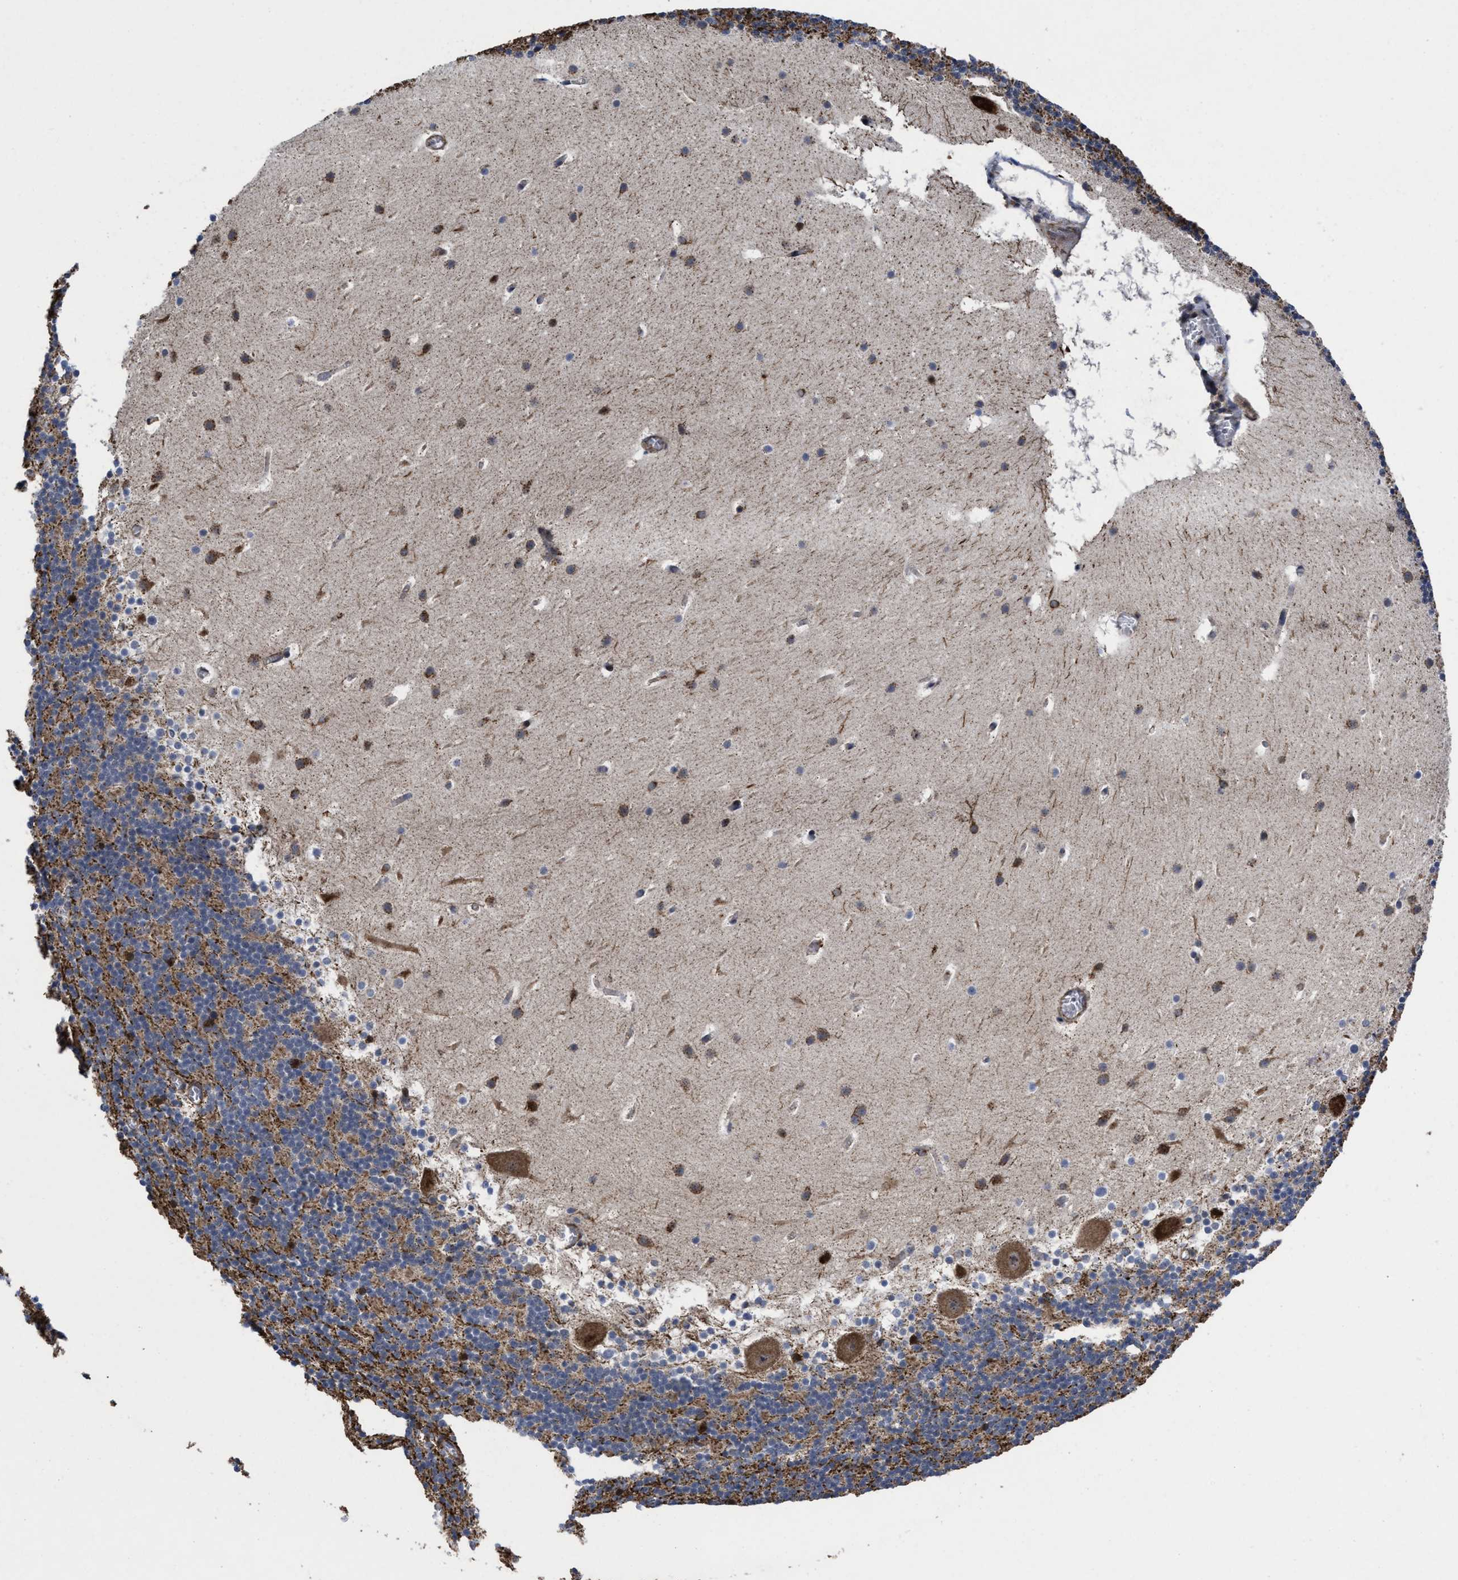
{"staining": {"intensity": "moderate", "quantity": ">75%", "location": "cytoplasmic/membranous"}, "tissue": "cerebellum", "cell_type": "Cells in granular layer", "image_type": "normal", "snomed": [{"axis": "morphology", "description": "Normal tissue, NOS"}, {"axis": "topography", "description": "Cerebellum"}], "caption": "DAB immunohistochemical staining of normal cerebellum exhibits moderate cytoplasmic/membranous protein positivity in approximately >75% of cells in granular layer. The protein of interest is shown in brown color, while the nuclei are stained blue.", "gene": "MRPL50", "patient": {"sex": "male", "age": 45}}